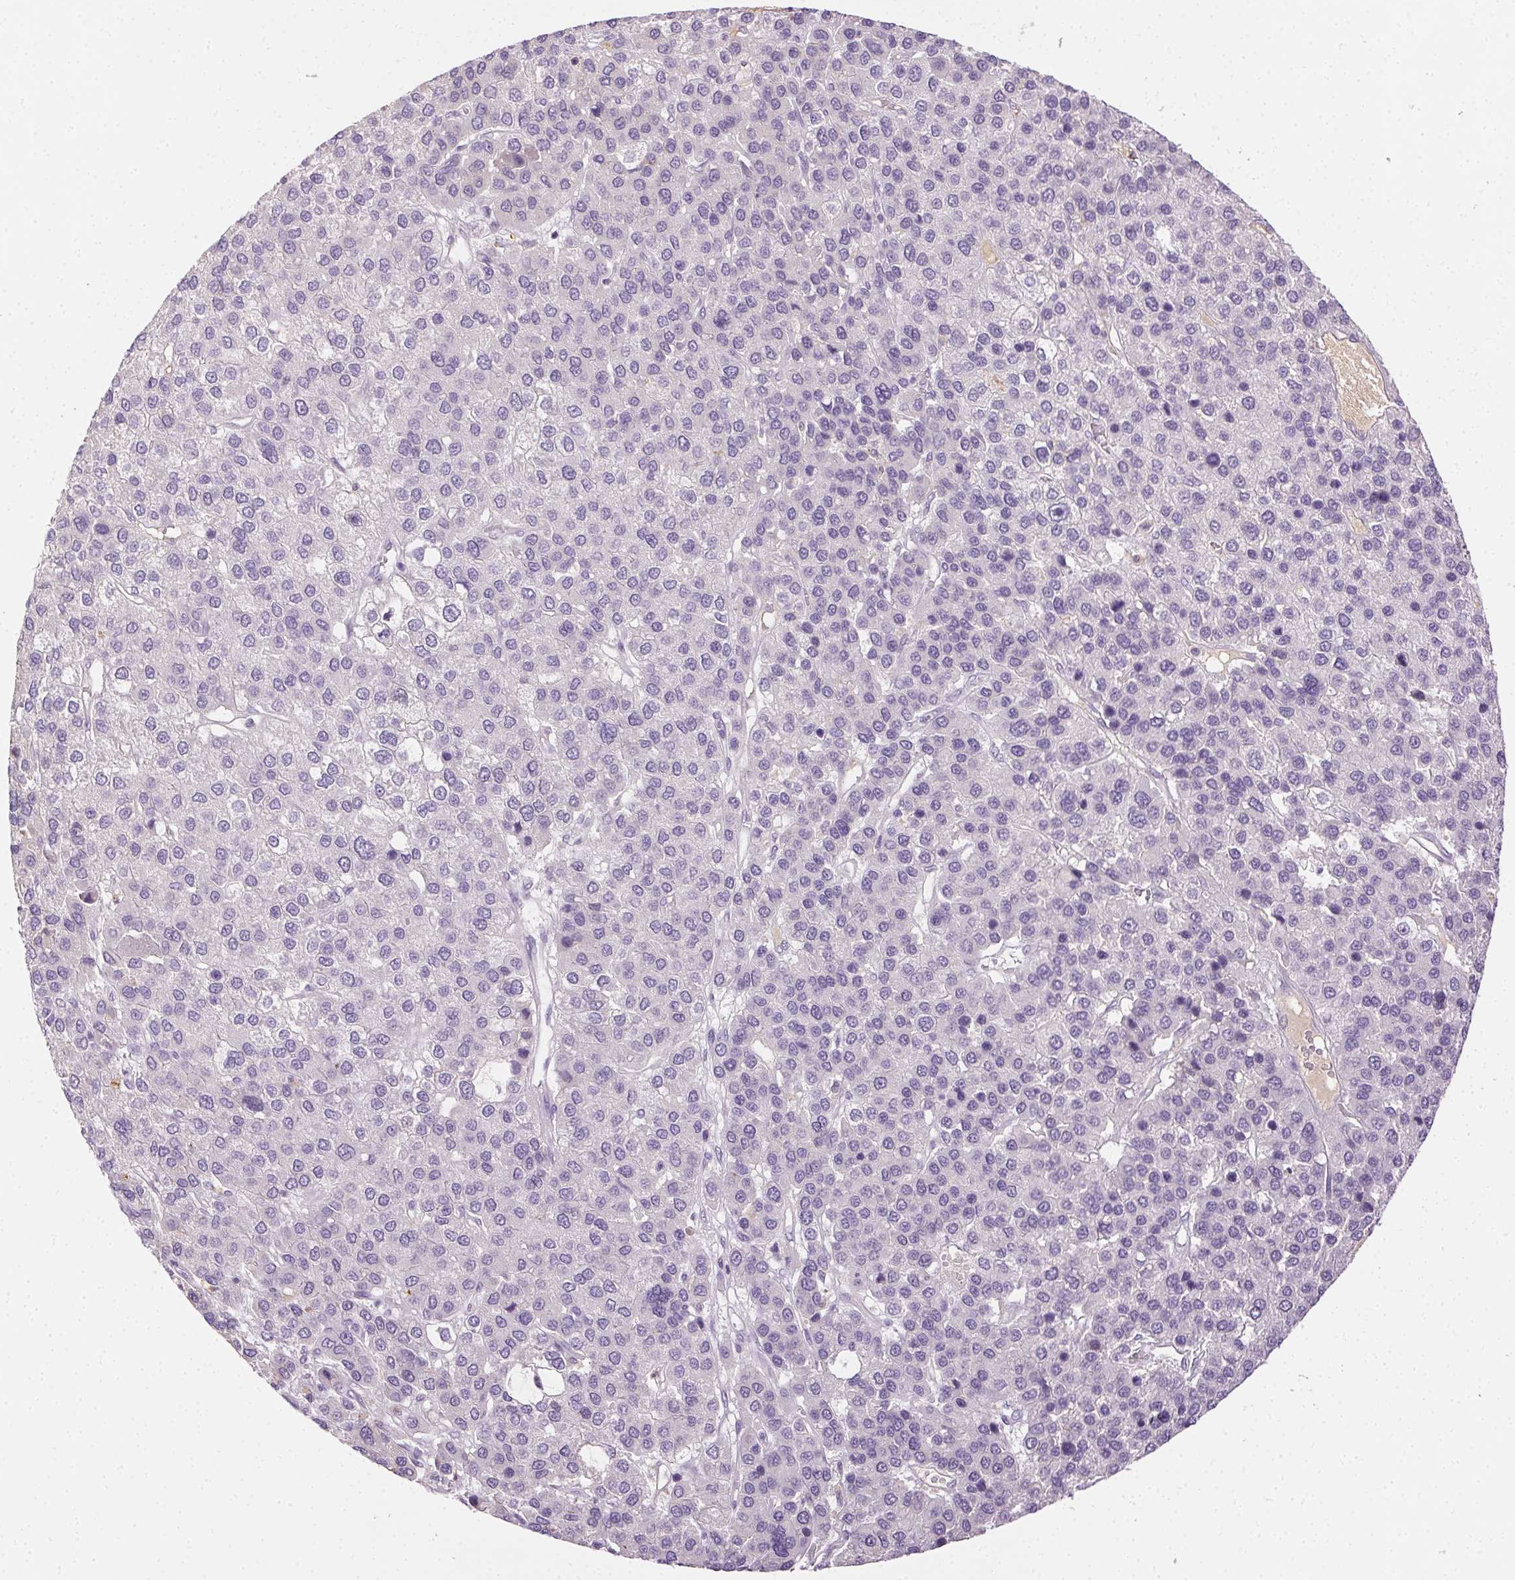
{"staining": {"intensity": "negative", "quantity": "none", "location": "none"}, "tissue": "liver cancer", "cell_type": "Tumor cells", "image_type": "cancer", "snomed": [{"axis": "morphology", "description": "Carcinoma, Hepatocellular, NOS"}, {"axis": "topography", "description": "Liver"}], "caption": "This is an immunohistochemistry image of human liver cancer. There is no staining in tumor cells.", "gene": "BPIFB2", "patient": {"sex": "female", "age": 41}}